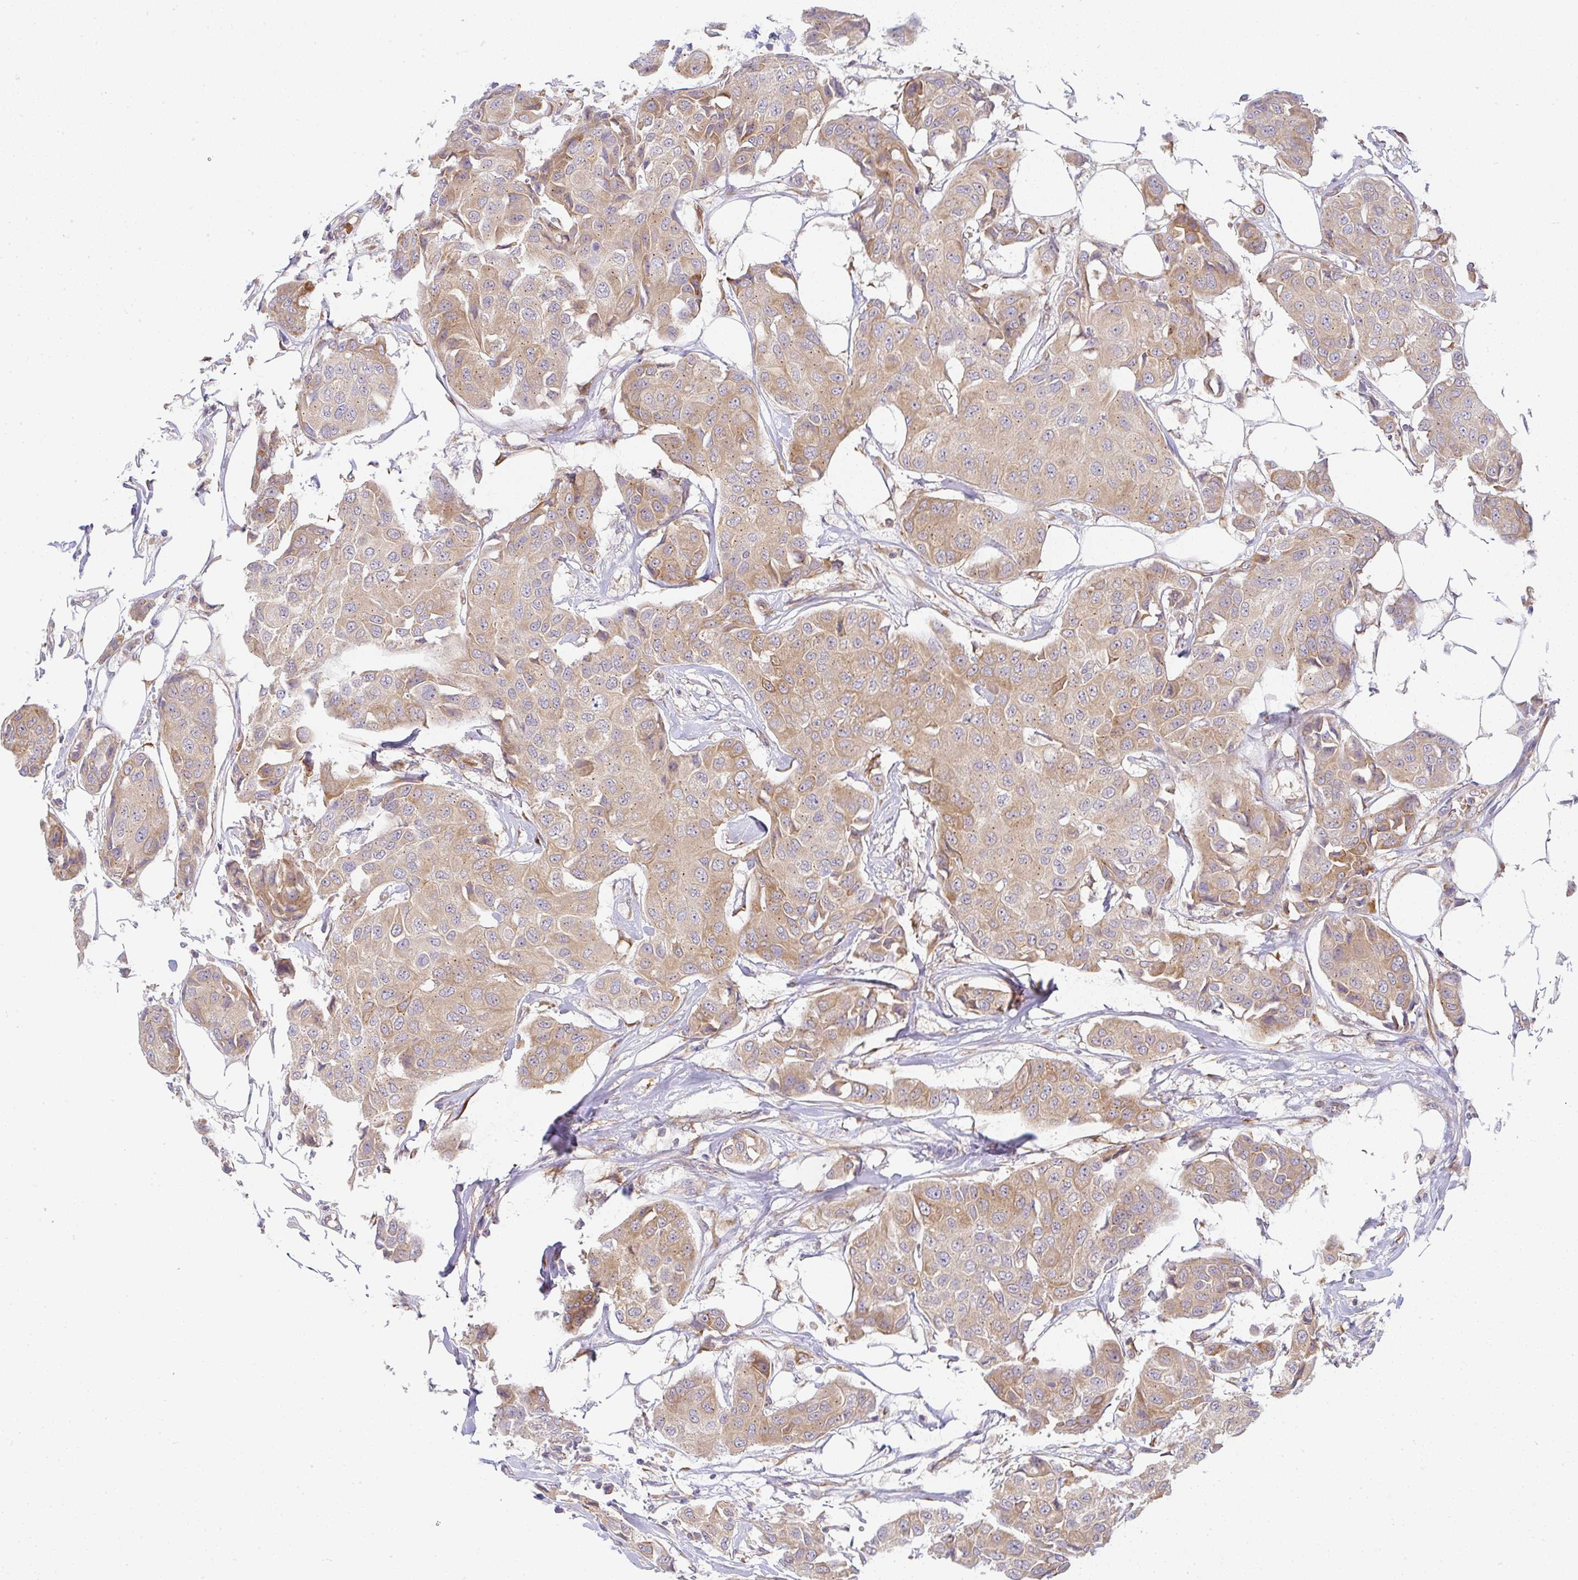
{"staining": {"intensity": "moderate", "quantity": ">75%", "location": "cytoplasmic/membranous"}, "tissue": "breast cancer", "cell_type": "Tumor cells", "image_type": "cancer", "snomed": [{"axis": "morphology", "description": "Duct carcinoma"}, {"axis": "topography", "description": "Breast"}, {"axis": "topography", "description": "Lymph node"}], "caption": "Immunohistochemistry (IHC) histopathology image of human intraductal carcinoma (breast) stained for a protein (brown), which displays medium levels of moderate cytoplasmic/membranous staining in approximately >75% of tumor cells.", "gene": "DERL2", "patient": {"sex": "female", "age": 80}}